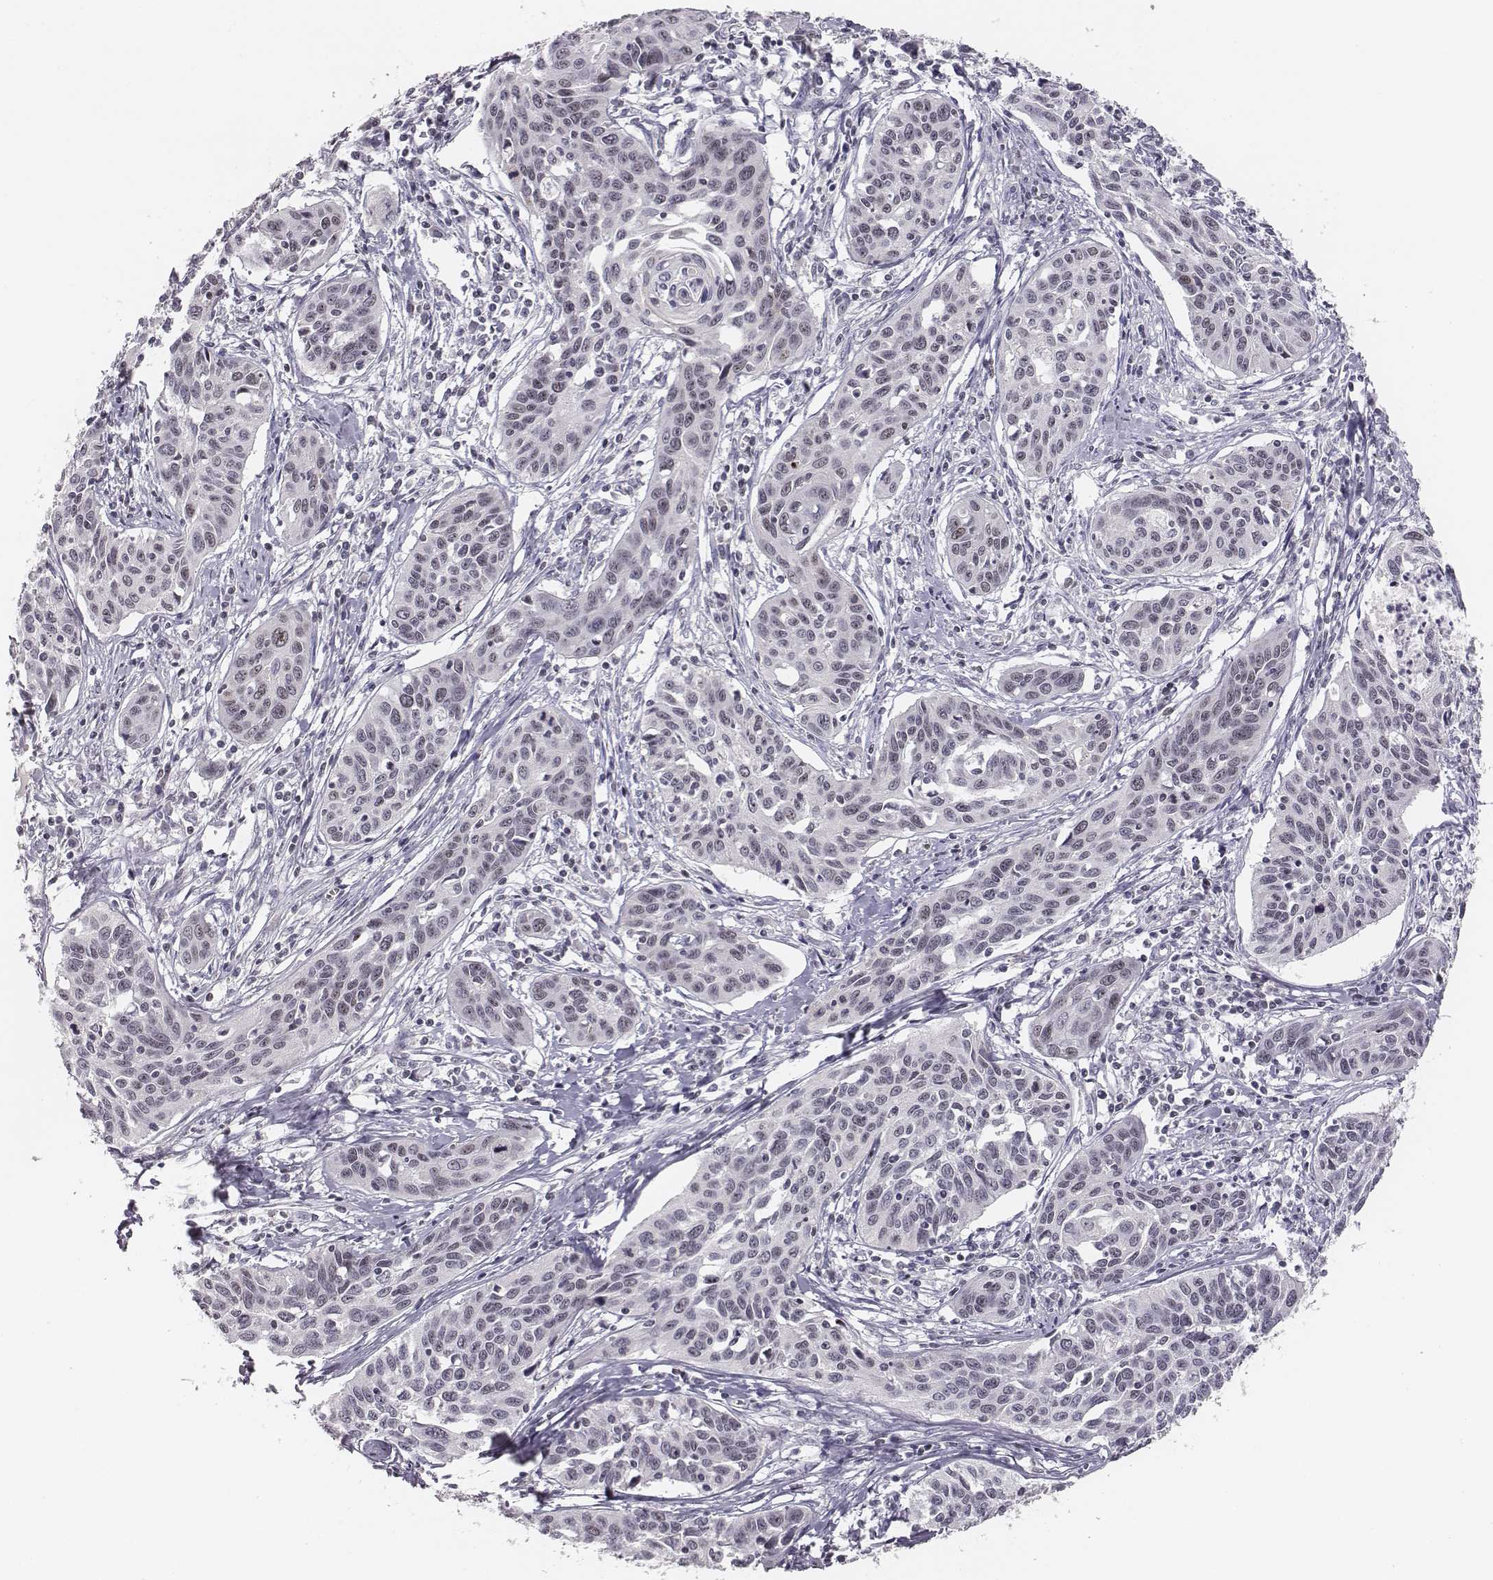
{"staining": {"intensity": "negative", "quantity": "none", "location": "none"}, "tissue": "cervical cancer", "cell_type": "Tumor cells", "image_type": "cancer", "snomed": [{"axis": "morphology", "description": "Squamous cell carcinoma, NOS"}, {"axis": "topography", "description": "Cervix"}], "caption": "Protein analysis of cervical cancer (squamous cell carcinoma) reveals no significant staining in tumor cells. (Brightfield microscopy of DAB (3,3'-diaminobenzidine) immunohistochemistry at high magnification).", "gene": "NIFK", "patient": {"sex": "female", "age": 31}}